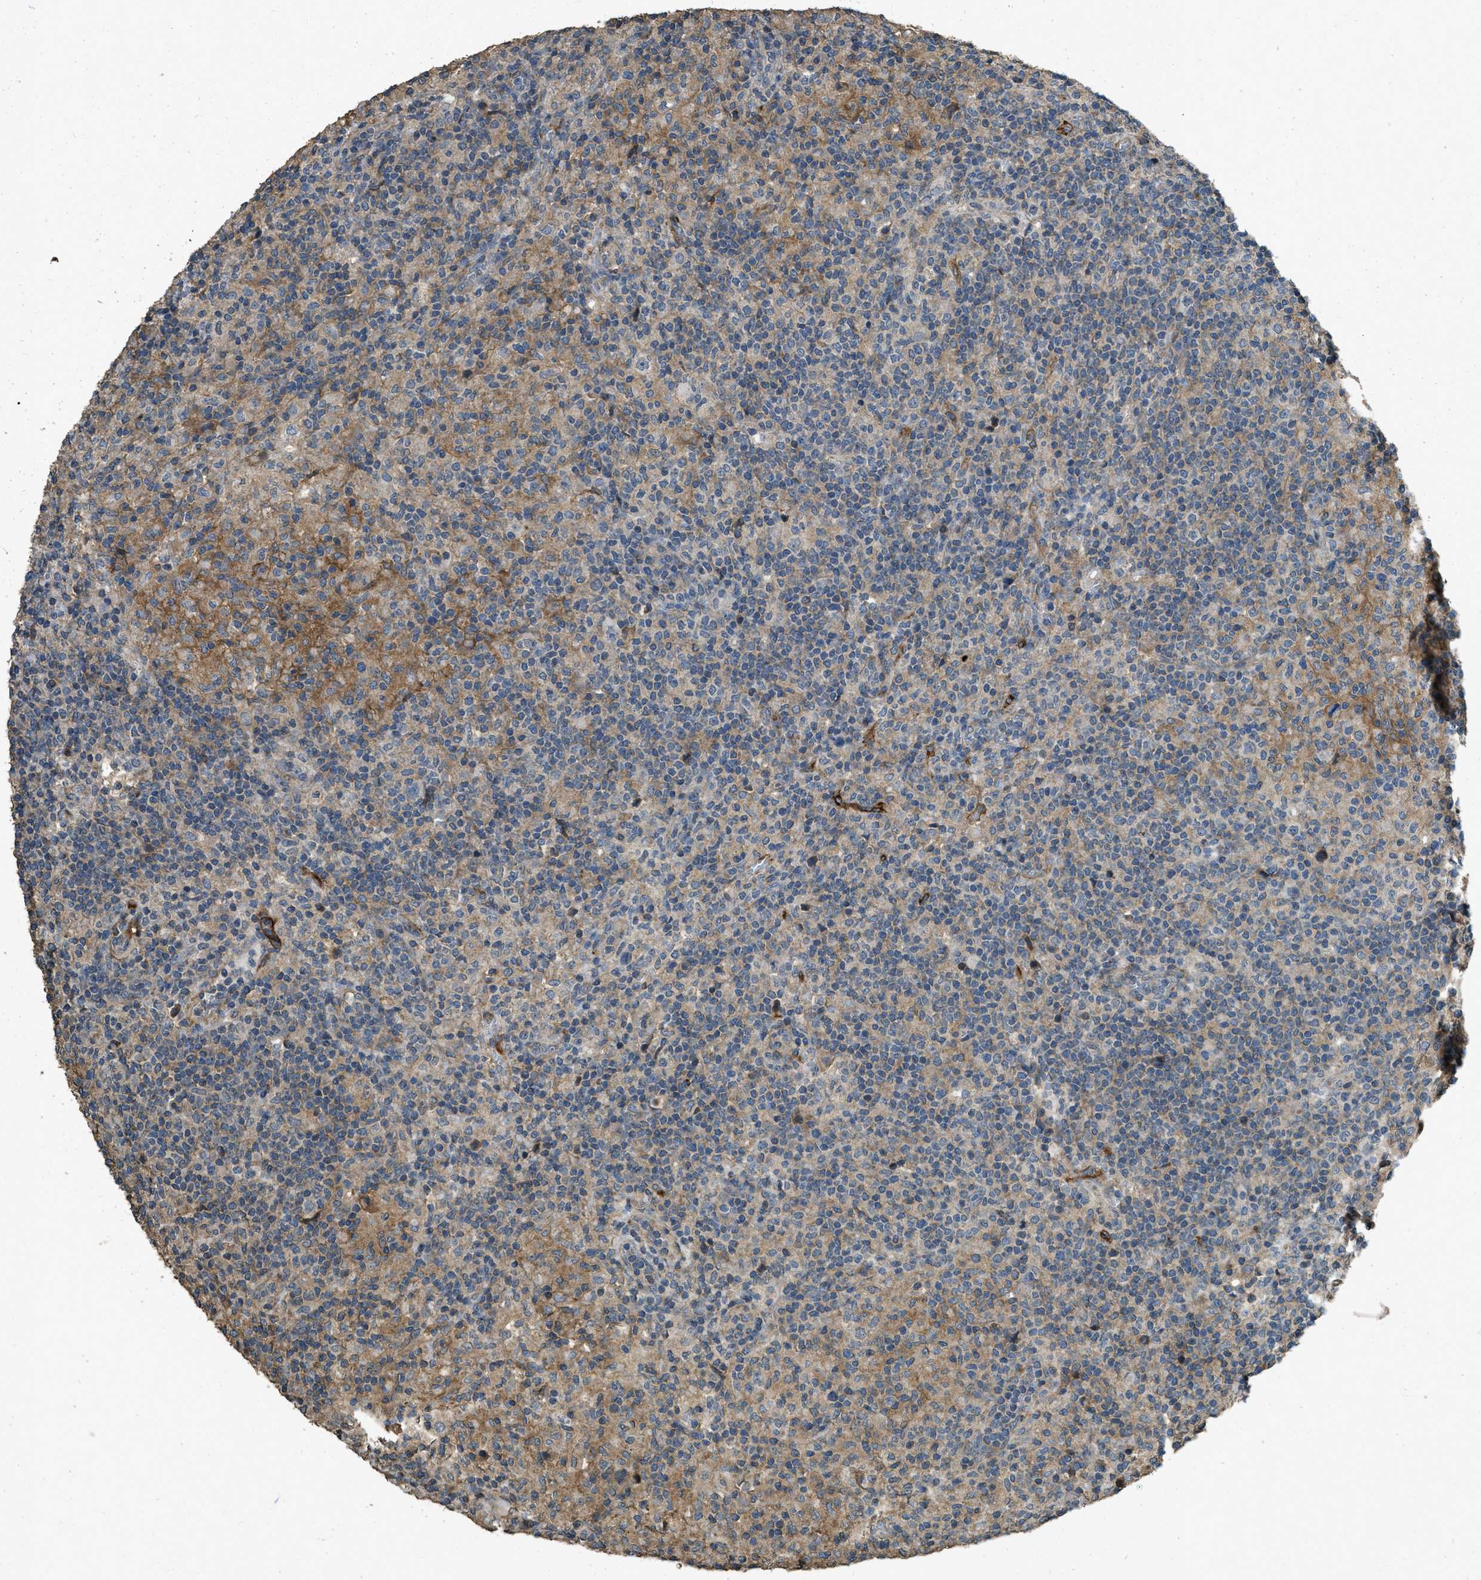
{"staining": {"intensity": "negative", "quantity": "none", "location": "none"}, "tissue": "lymphoma", "cell_type": "Tumor cells", "image_type": "cancer", "snomed": [{"axis": "morphology", "description": "Hodgkin's disease, NOS"}, {"axis": "topography", "description": "Lymph node"}], "caption": "Tumor cells are negative for protein expression in human Hodgkin's disease.", "gene": "CD276", "patient": {"sex": "male", "age": 70}}